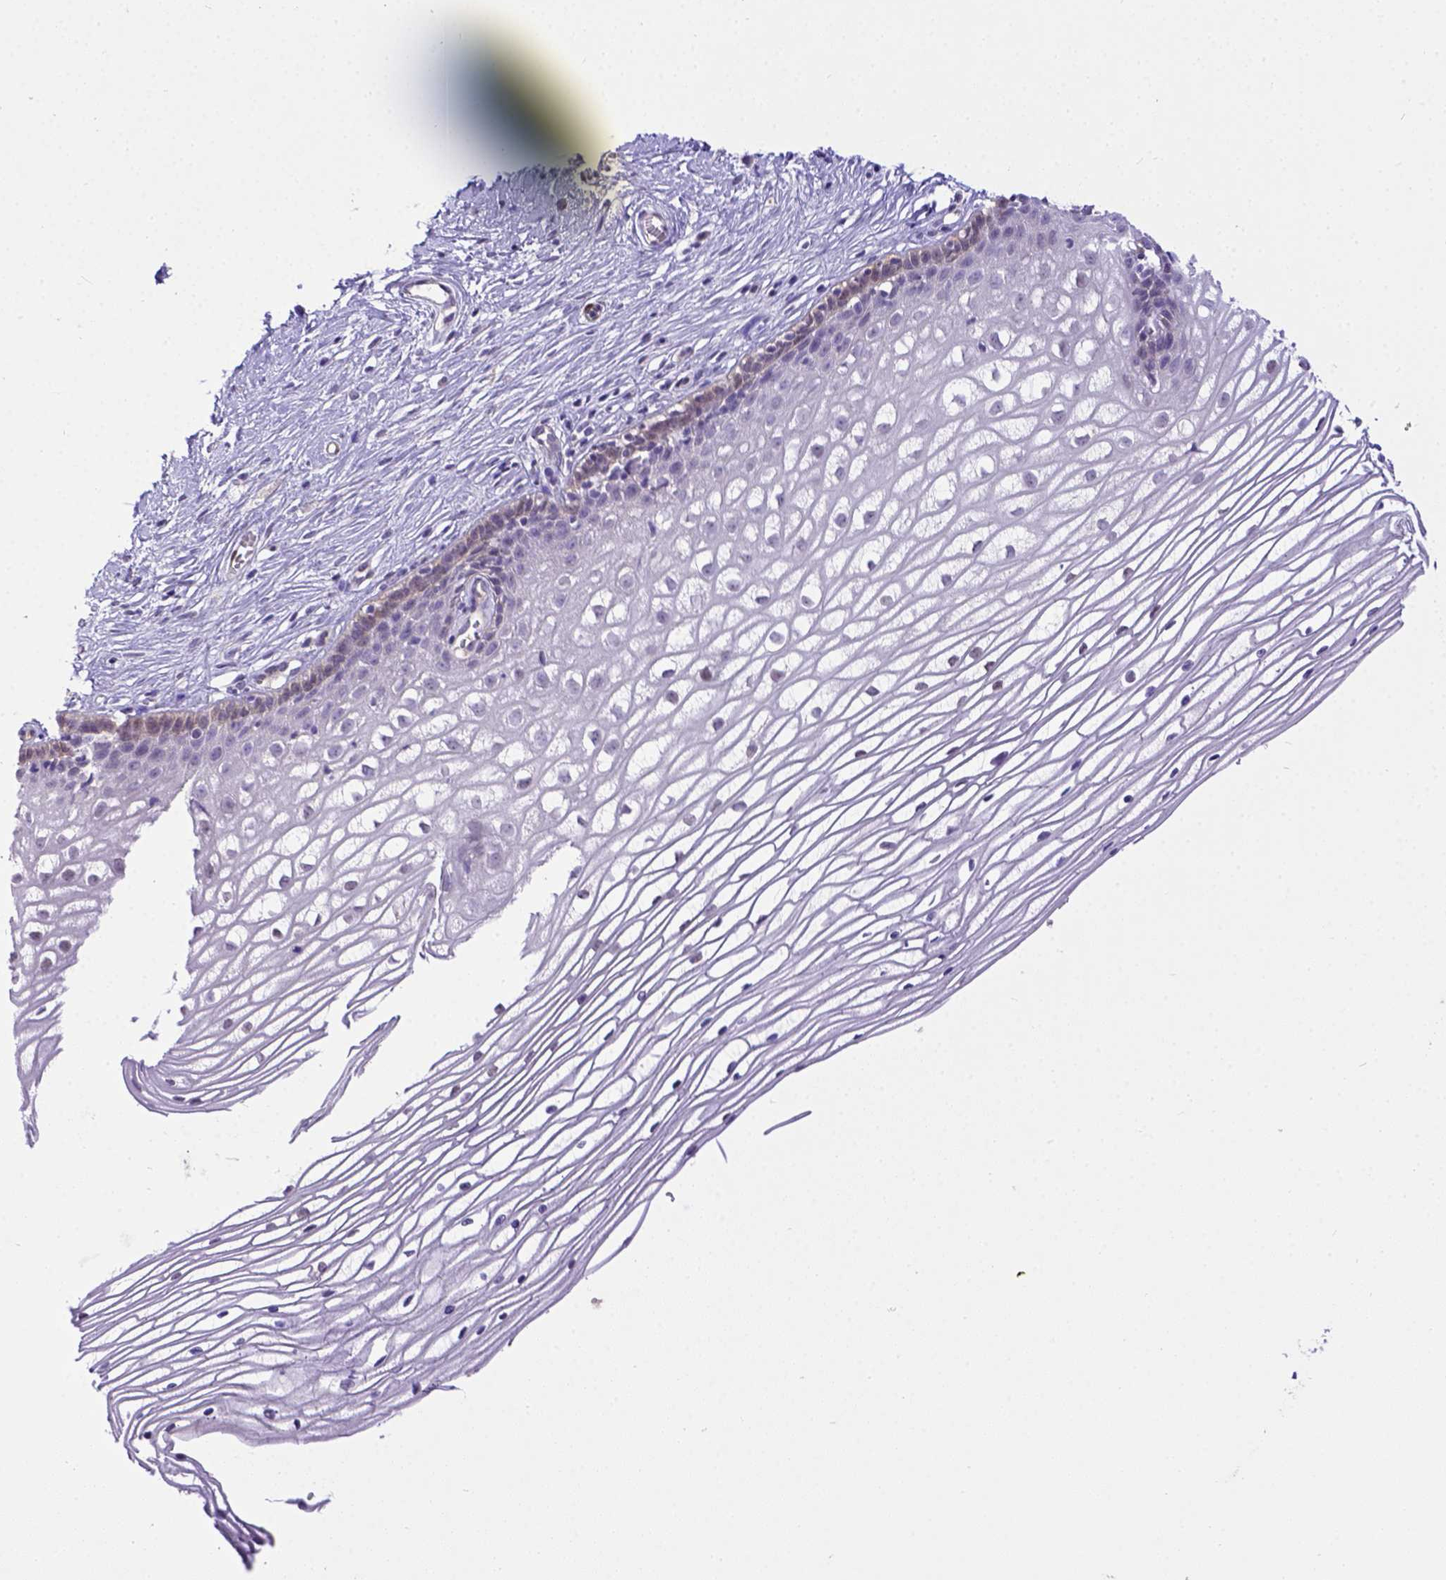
{"staining": {"intensity": "negative", "quantity": "none", "location": "none"}, "tissue": "cervix", "cell_type": "Glandular cells", "image_type": "normal", "snomed": [{"axis": "morphology", "description": "Normal tissue, NOS"}, {"axis": "topography", "description": "Cervix"}], "caption": "High magnification brightfield microscopy of unremarkable cervix stained with DAB (brown) and counterstained with hematoxylin (blue): glandular cells show no significant expression. The staining was performed using DAB to visualize the protein expression in brown, while the nuclei were stained in blue with hematoxylin (Magnification: 20x).", "gene": "BTN1A1", "patient": {"sex": "female", "age": 40}}